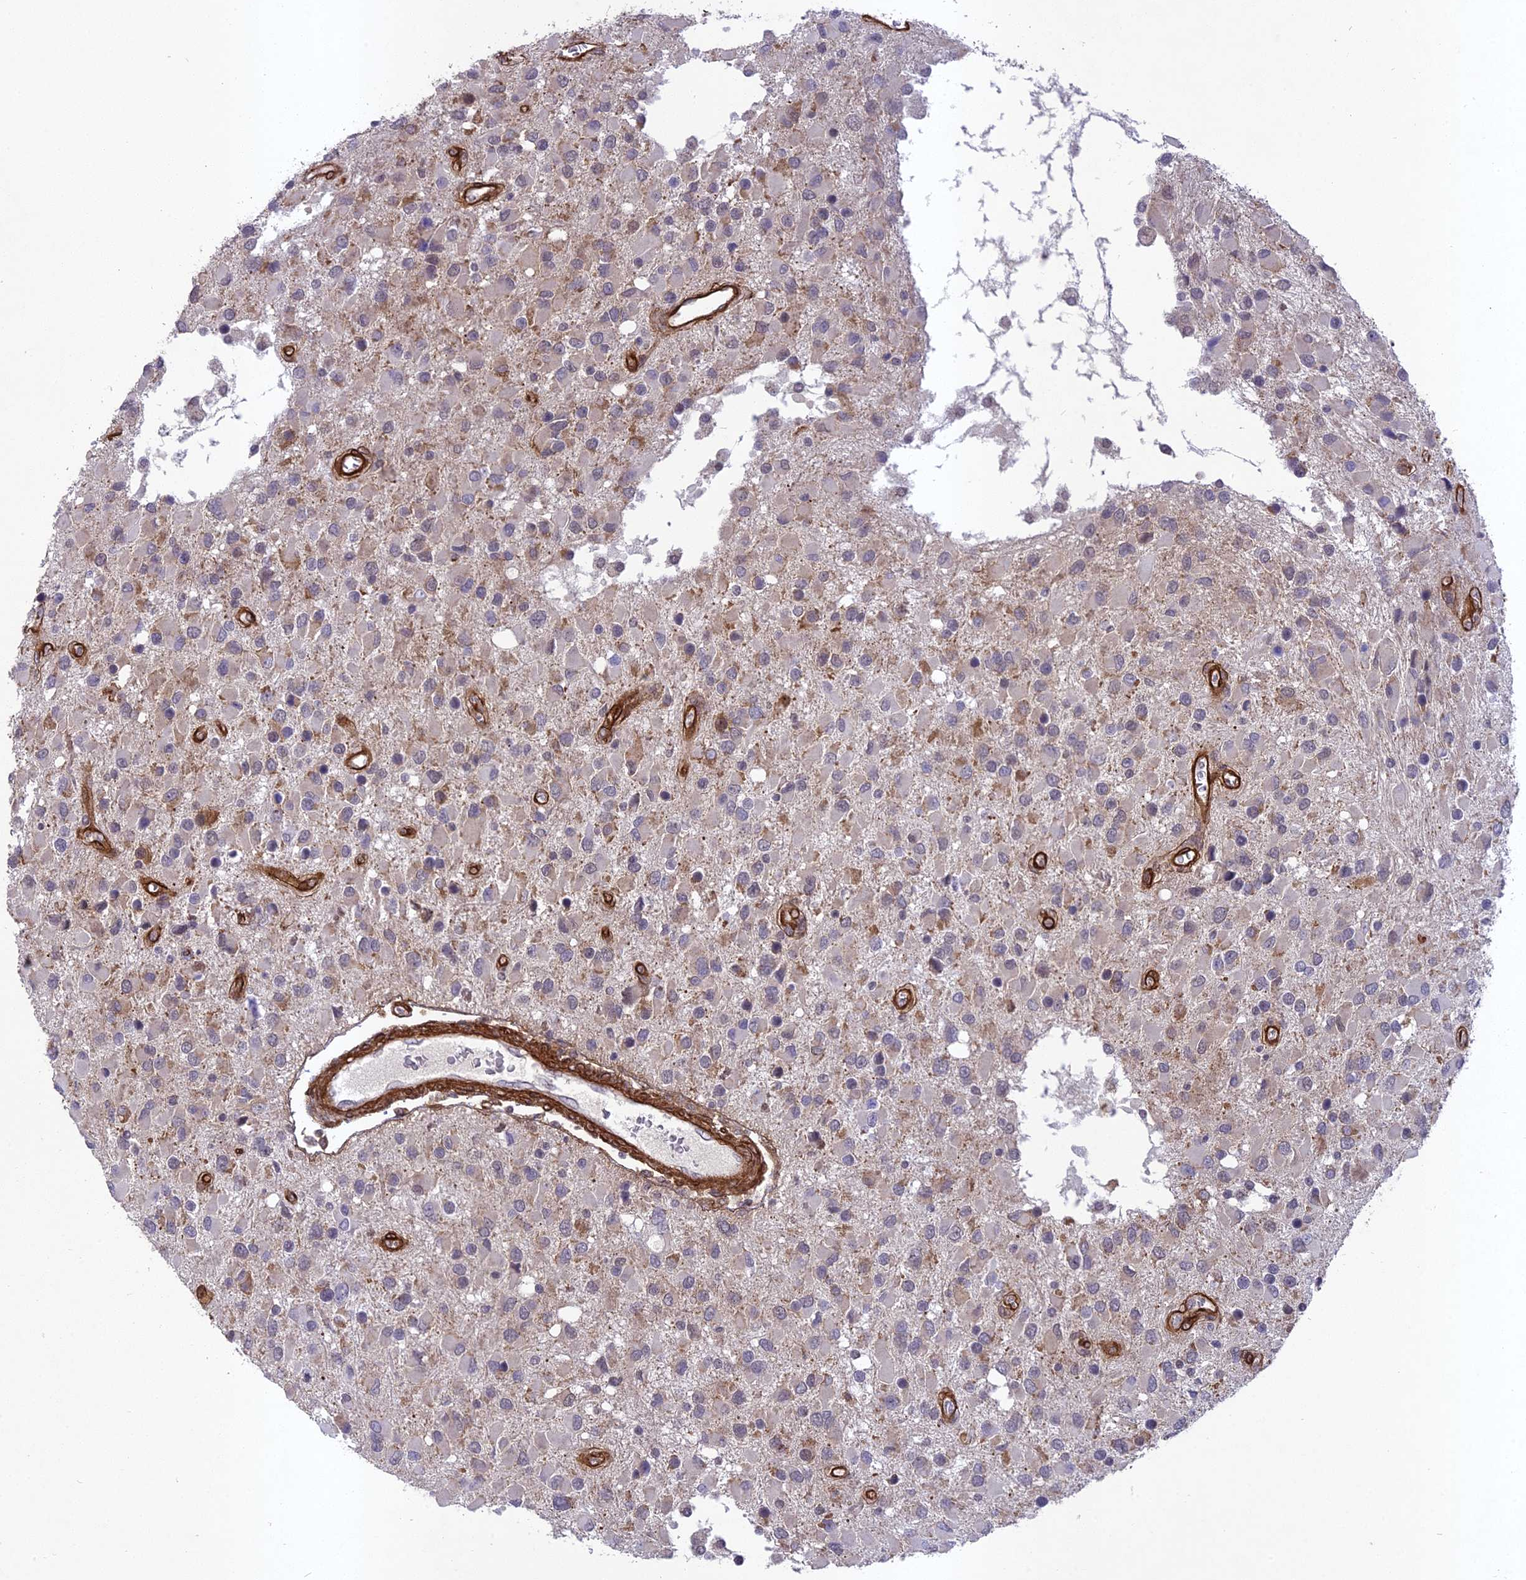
{"staining": {"intensity": "weak", "quantity": "25%-75%", "location": "cytoplasmic/membranous"}, "tissue": "glioma", "cell_type": "Tumor cells", "image_type": "cancer", "snomed": [{"axis": "morphology", "description": "Glioma, malignant, High grade"}, {"axis": "topography", "description": "Brain"}], "caption": "Immunohistochemical staining of human malignant glioma (high-grade) displays low levels of weak cytoplasmic/membranous staining in approximately 25%-75% of tumor cells.", "gene": "TNS1", "patient": {"sex": "male", "age": 53}}